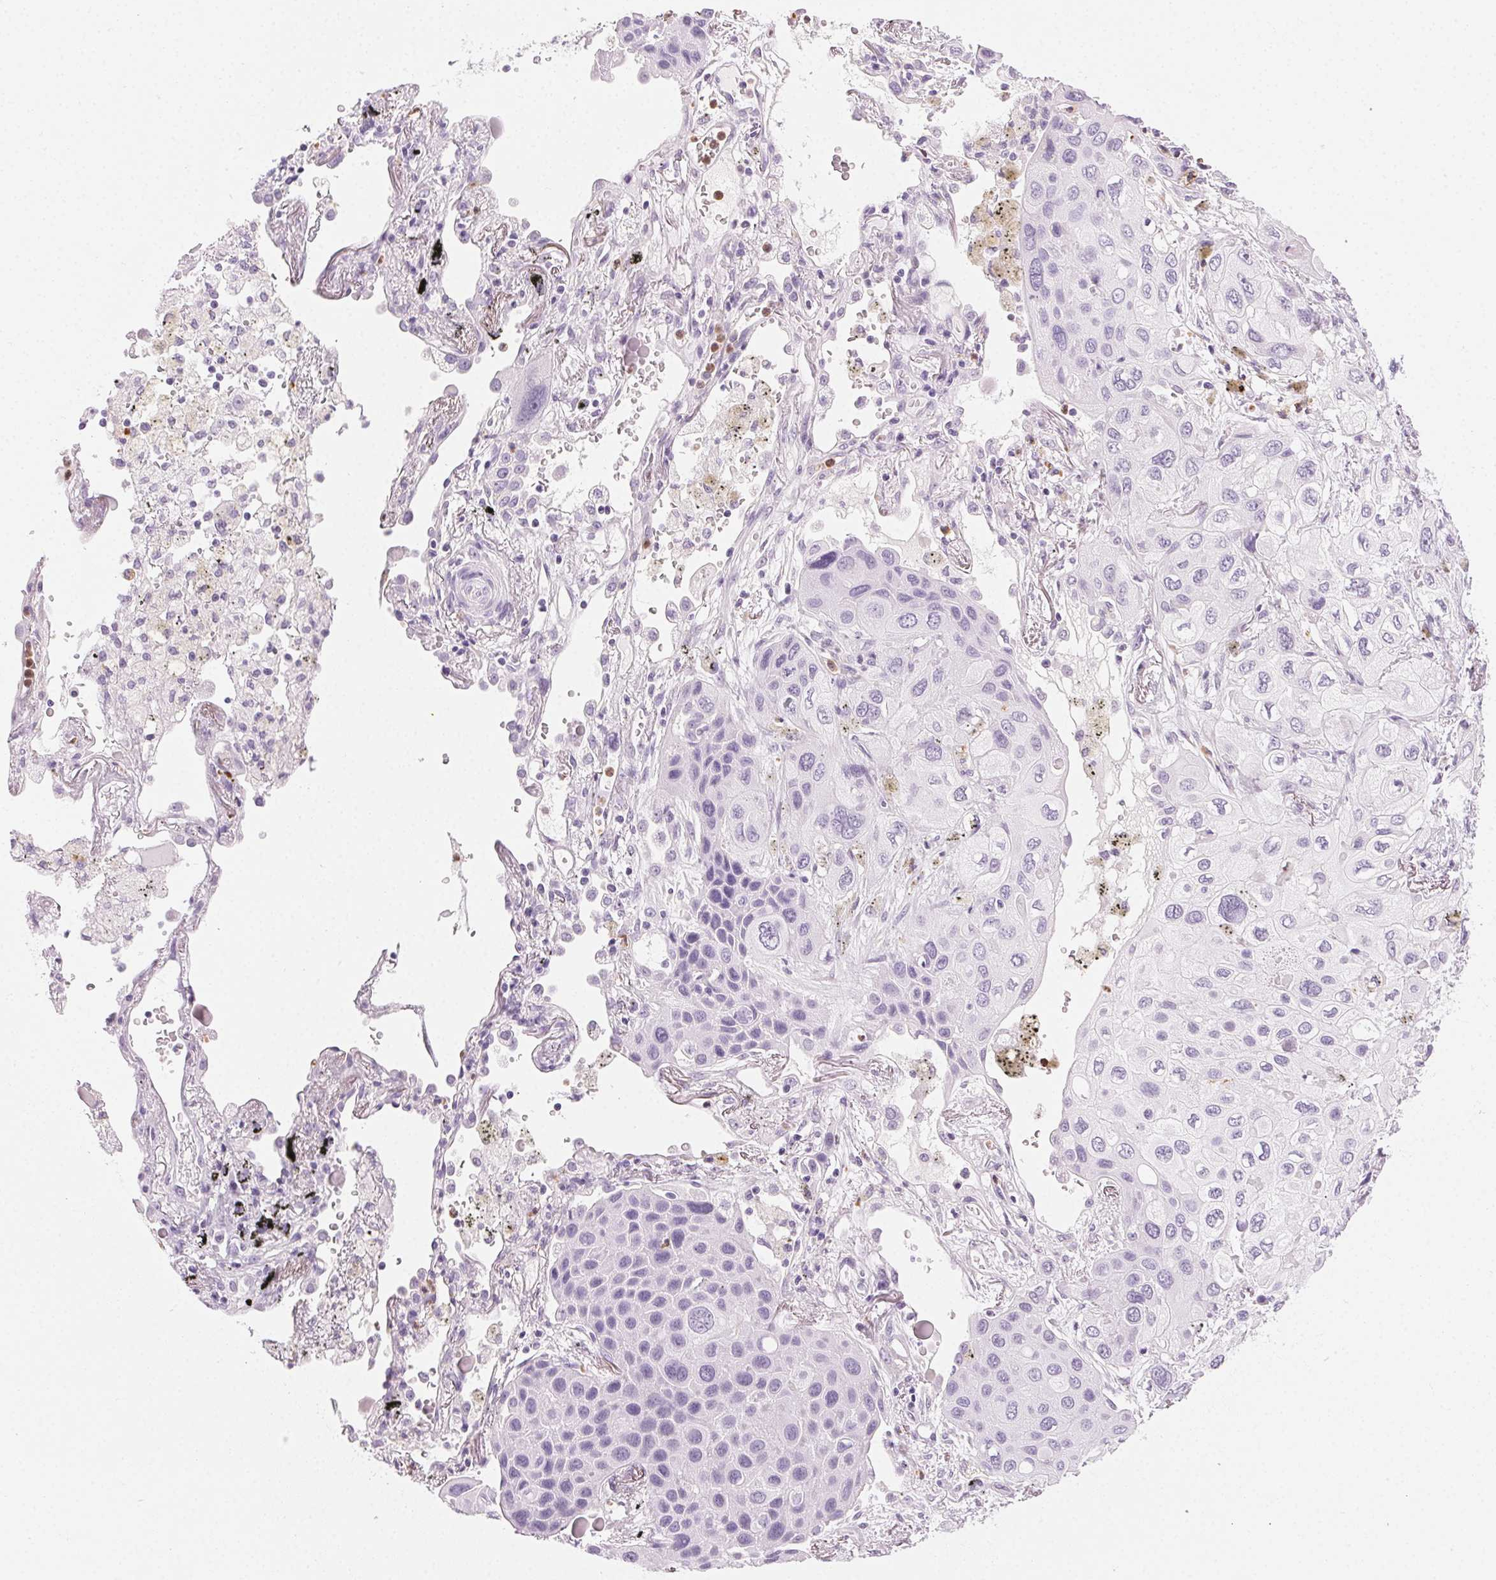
{"staining": {"intensity": "negative", "quantity": "none", "location": "none"}, "tissue": "lung cancer", "cell_type": "Tumor cells", "image_type": "cancer", "snomed": [{"axis": "morphology", "description": "Squamous cell carcinoma, NOS"}, {"axis": "morphology", "description": "Squamous cell carcinoma, metastatic, NOS"}, {"axis": "topography", "description": "Lung"}], "caption": "High magnification brightfield microscopy of lung squamous cell carcinoma stained with DAB (3,3'-diaminobenzidine) (brown) and counterstained with hematoxylin (blue): tumor cells show no significant expression. (Brightfield microscopy of DAB immunohistochemistry at high magnification).", "gene": "MPO", "patient": {"sex": "male", "age": 59}}